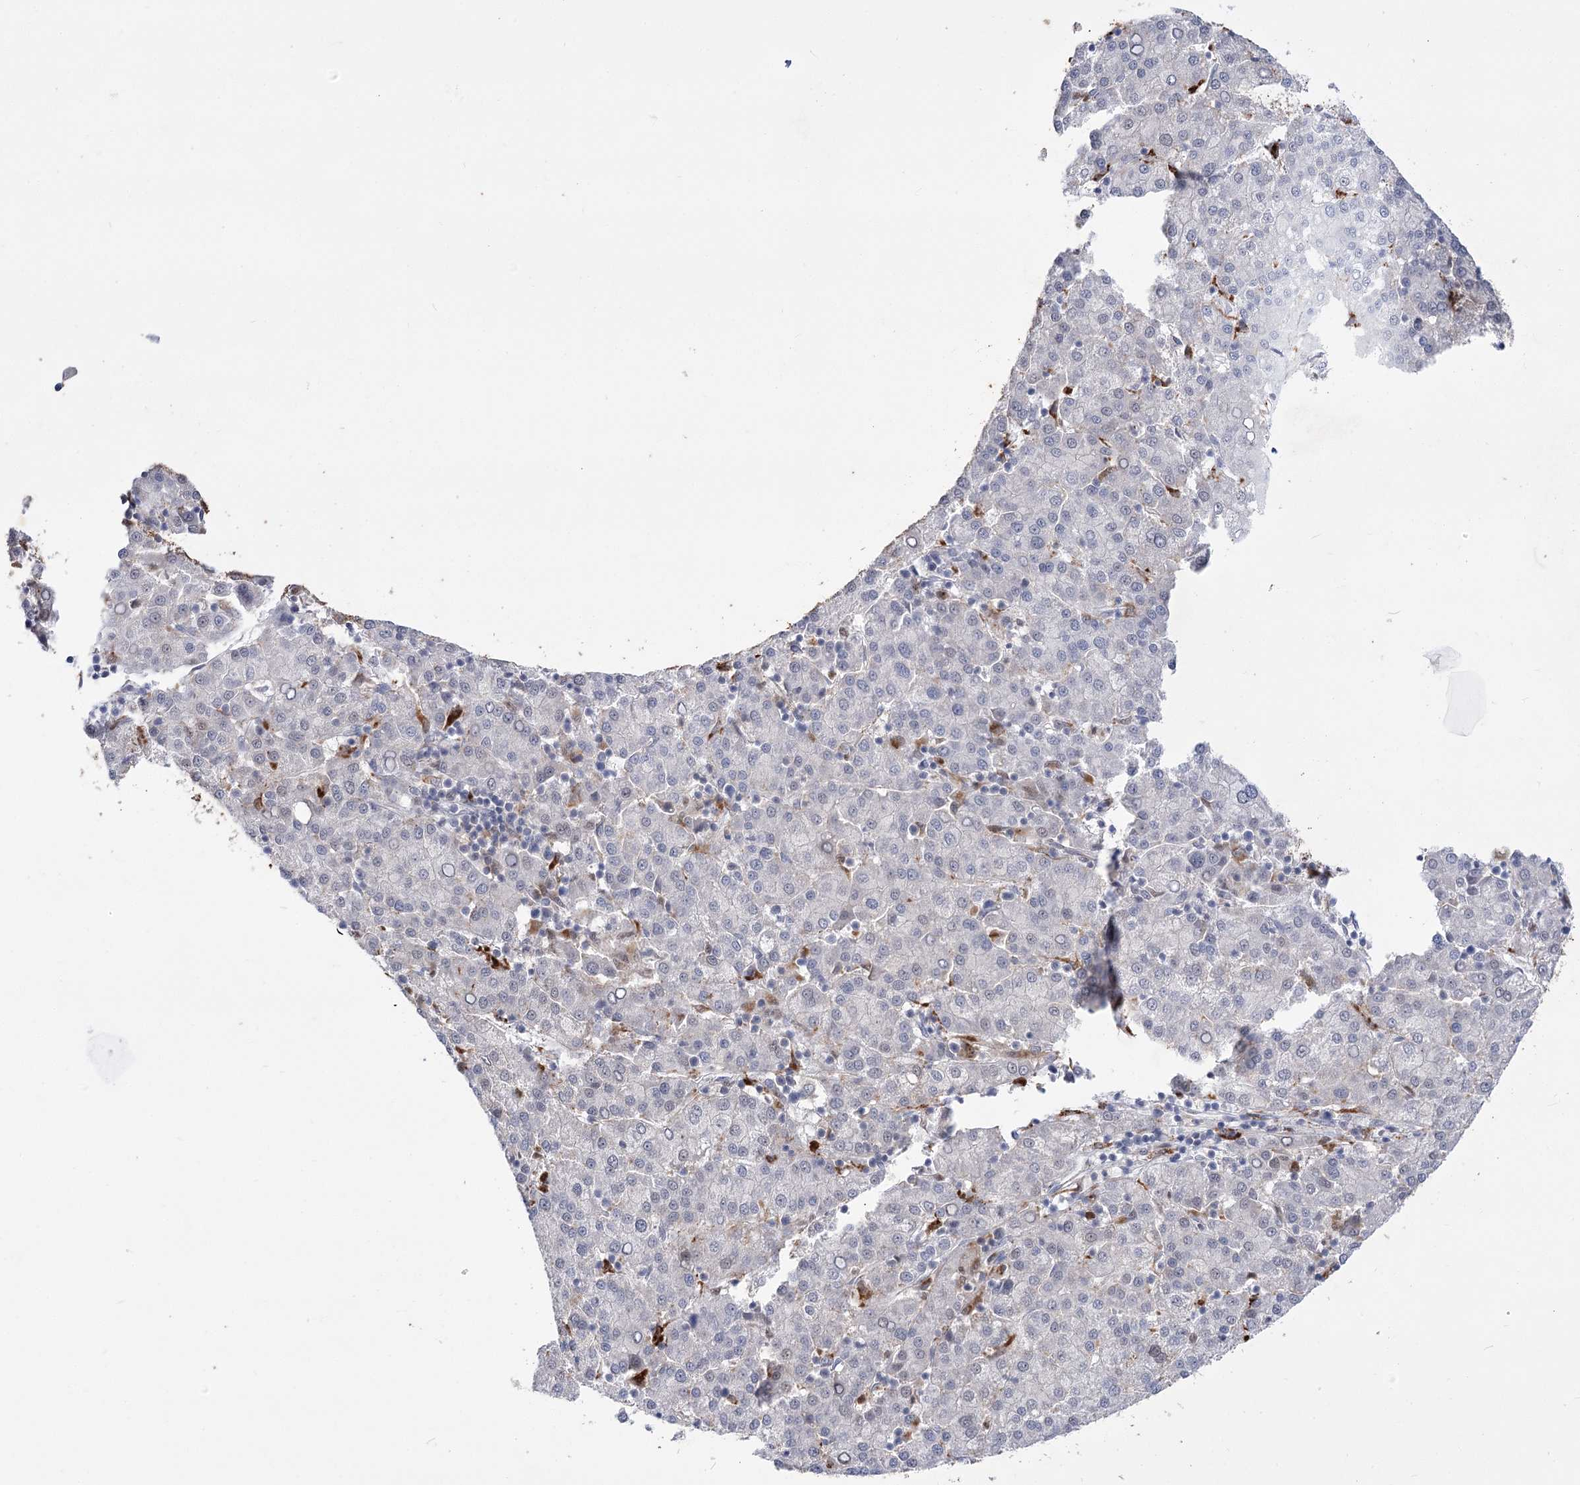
{"staining": {"intensity": "negative", "quantity": "none", "location": "none"}, "tissue": "liver cancer", "cell_type": "Tumor cells", "image_type": "cancer", "snomed": [{"axis": "morphology", "description": "Carcinoma, Hepatocellular, NOS"}, {"axis": "topography", "description": "Liver"}], "caption": "Tumor cells show no significant protein positivity in liver cancer (hepatocellular carcinoma).", "gene": "SIAE", "patient": {"sex": "female", "age": 58}}